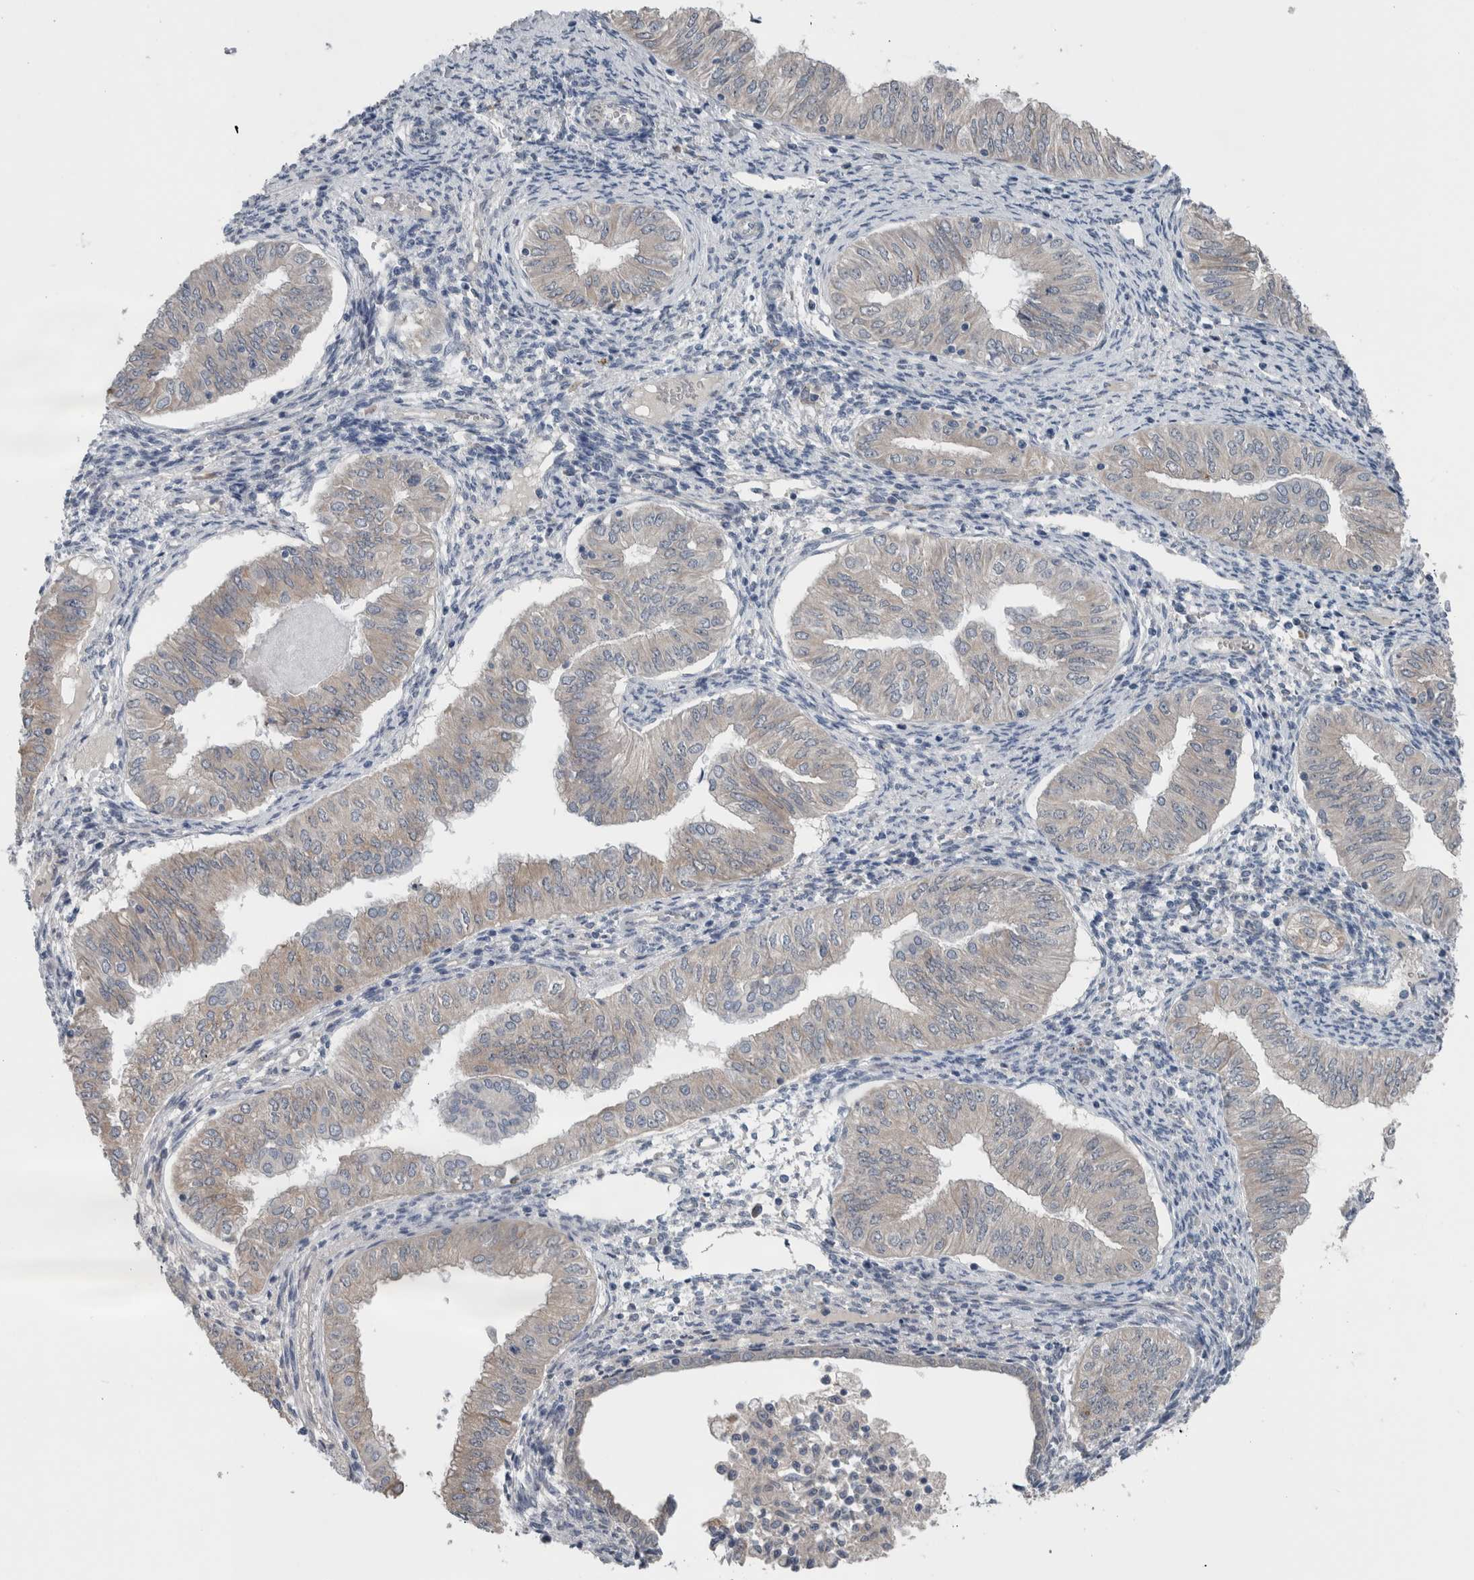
{"staining": {"intensity": "weak", "quantity": "<25%", "location": "cytoplasmic/membranous"}, "tissue": "endometrial cancer", "cell_type": "Tumor cells", "image_type": "cancer", "snomed": [{"axis": "morphology", "description": "Normal tissue, NOS"}, {"axis": "morphology", "description": "Adenocarcinoma, NOS"}, {"axis": "topography", "description": "Endometrium"}], "caption": "DAB immunohistochemical staining of endometrial cancer exhibits no significant positivity in tumor cells.", "gene": "CRNN", "patient": {"sex": "female", "age": 53}}